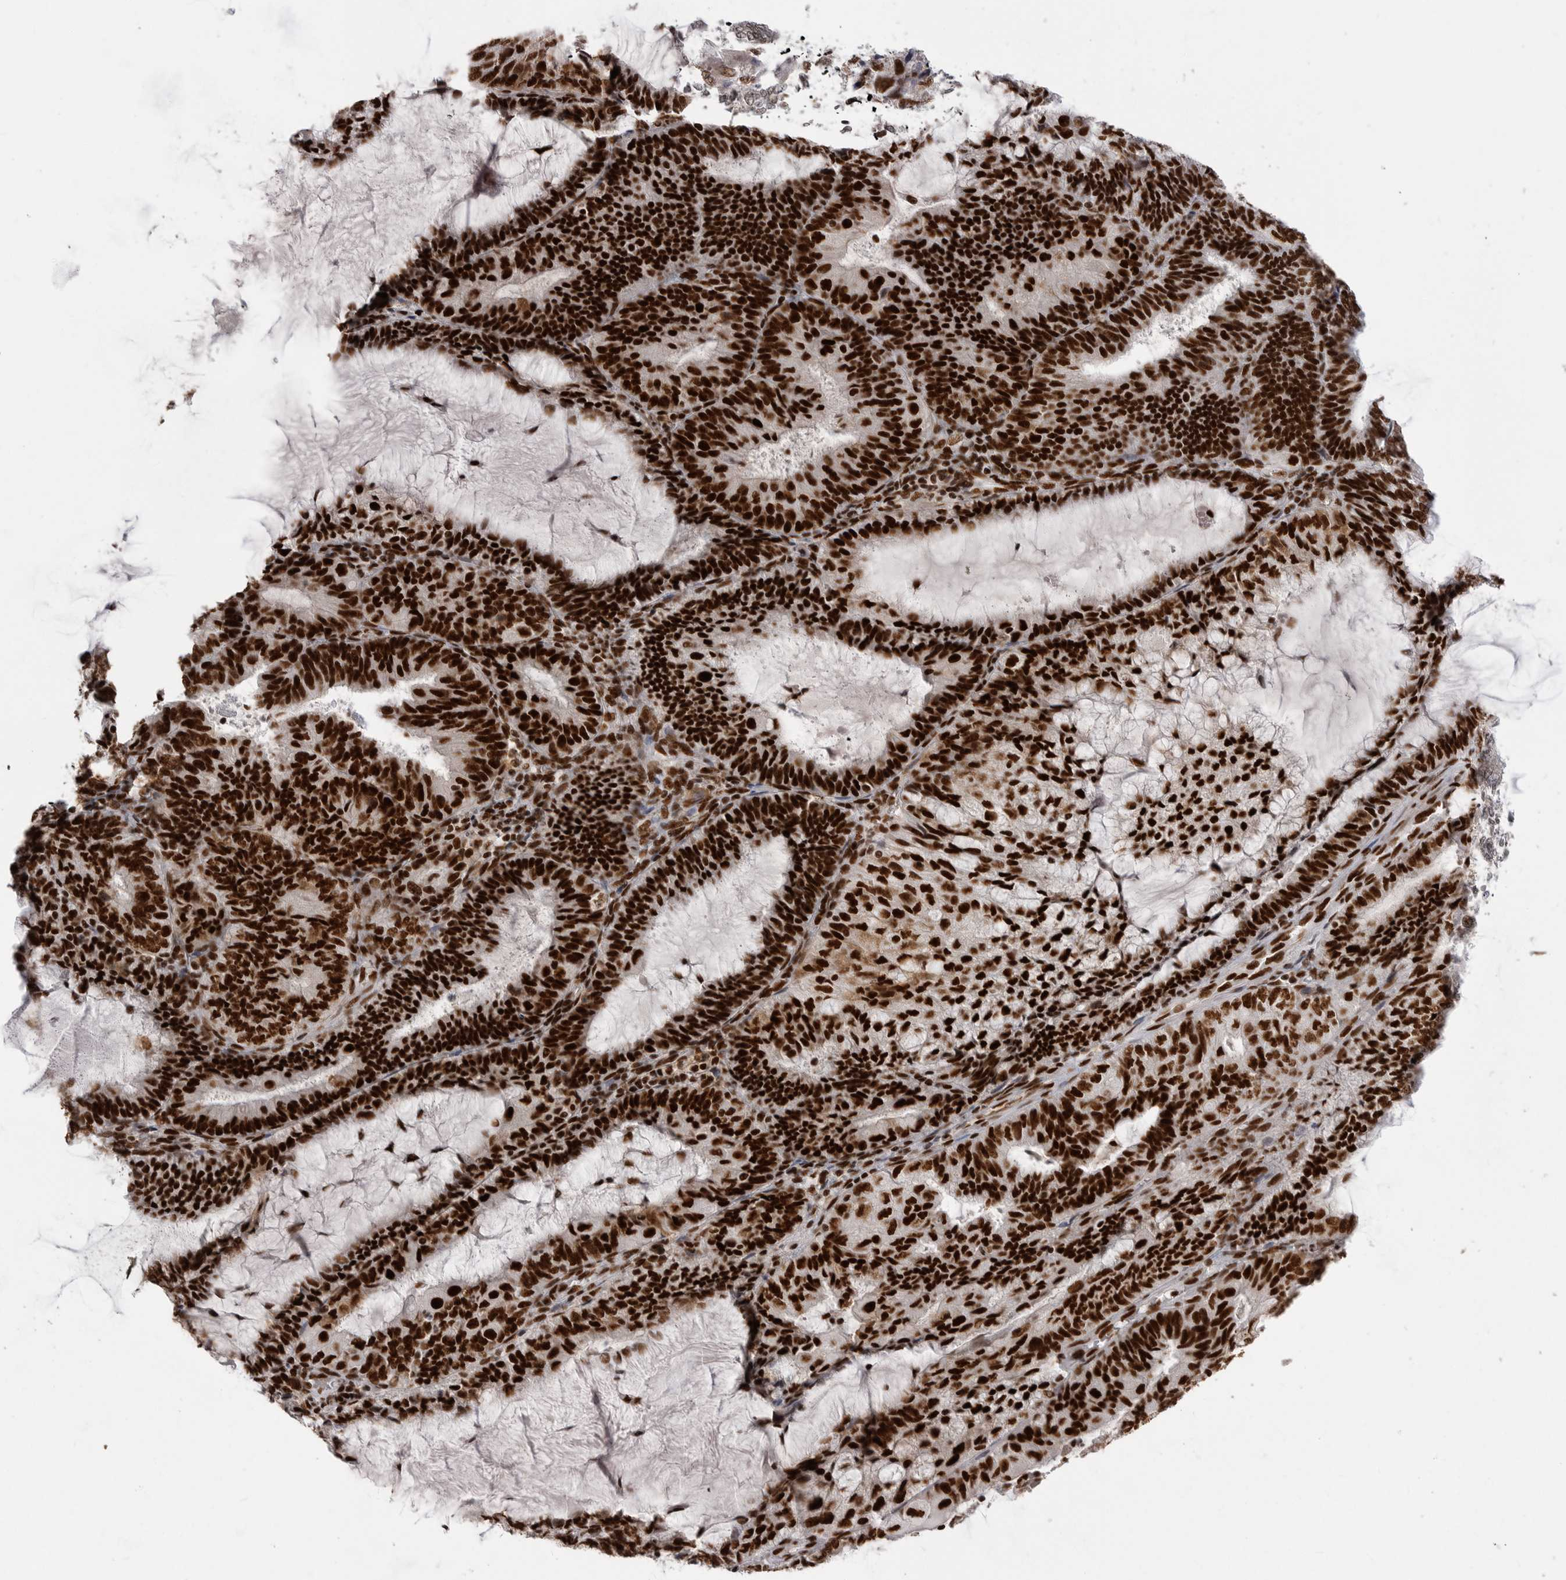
{"staining": {"intensity": "strong", "quantity": ">75%", "location": "nuclear"}, "tissue": "endometrial cancer", "cell_type": "Tumor cells", "image_type": "cancer", "snomed": [{"axis": "morphology", "description": "Adenocarcinoma, NOS"}, {"axis": "topography", "description": "Endometrium"}], "caption": "An image of human adenocarcinoma (endometrial) stained for a protein displays strong nuclear brown staining in tumor cells.", "gene": "PPP1R8", "patient": {"sex": "female", "age": 81}}